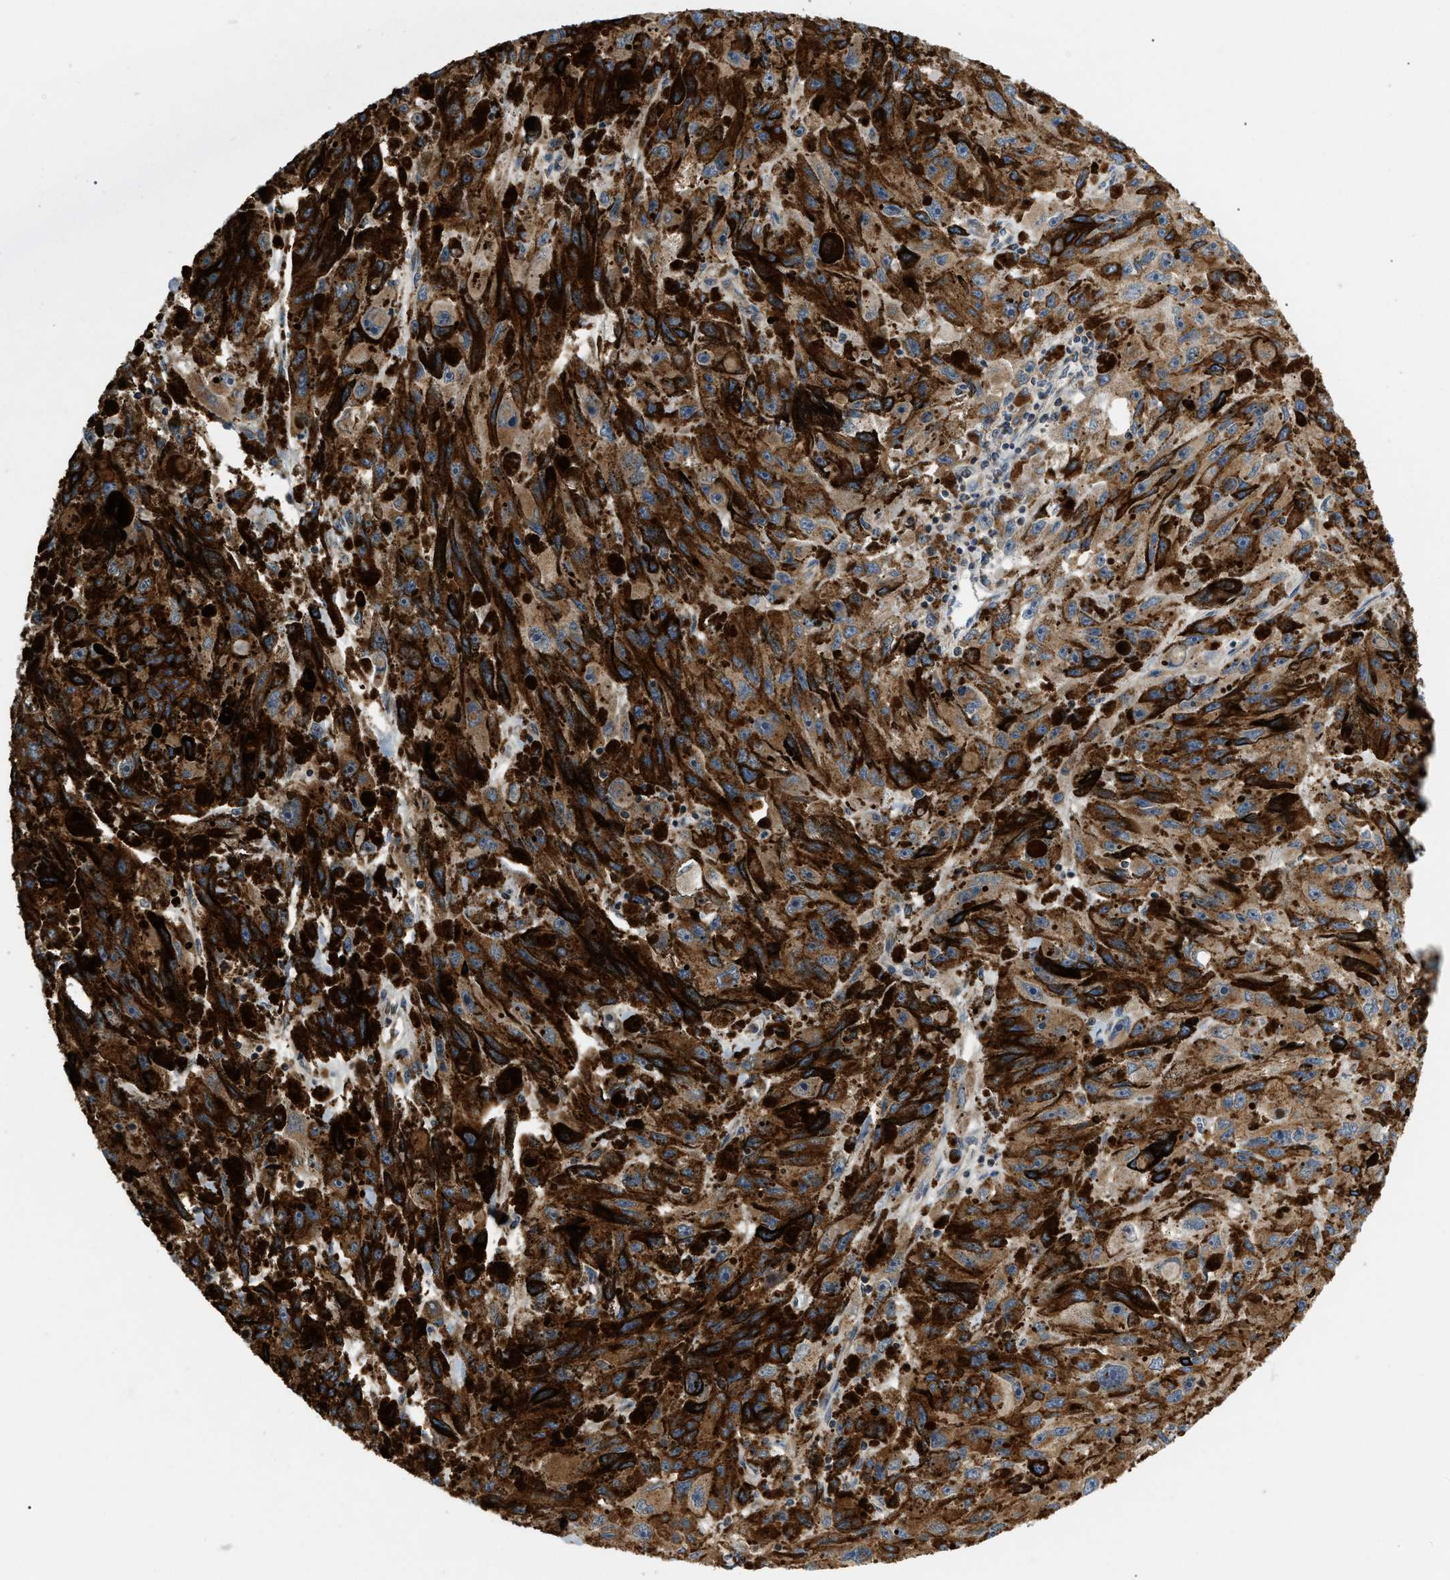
{"staining": {"intensity": "moderate", "quantity": ">75%", "location": "cytoplasmic/membranous"}, "tissue": "melanoma", "cell_type": "Tumor cells", "image_type": "cancer", "snomed": [{"axis": "morphology", "description": "Malignant melanoma, NOS"}, {"axis": "topography", "description": "Skin"}], "caption": "The histopathology image reveals immunohistochemical staining of melanoma. There is moderate cytoplasmic/membranous expression is appreciated in about >75% of tumor cells.", "gene": "ZBTB11", "patient": {"sex": "female", "age": 104}}